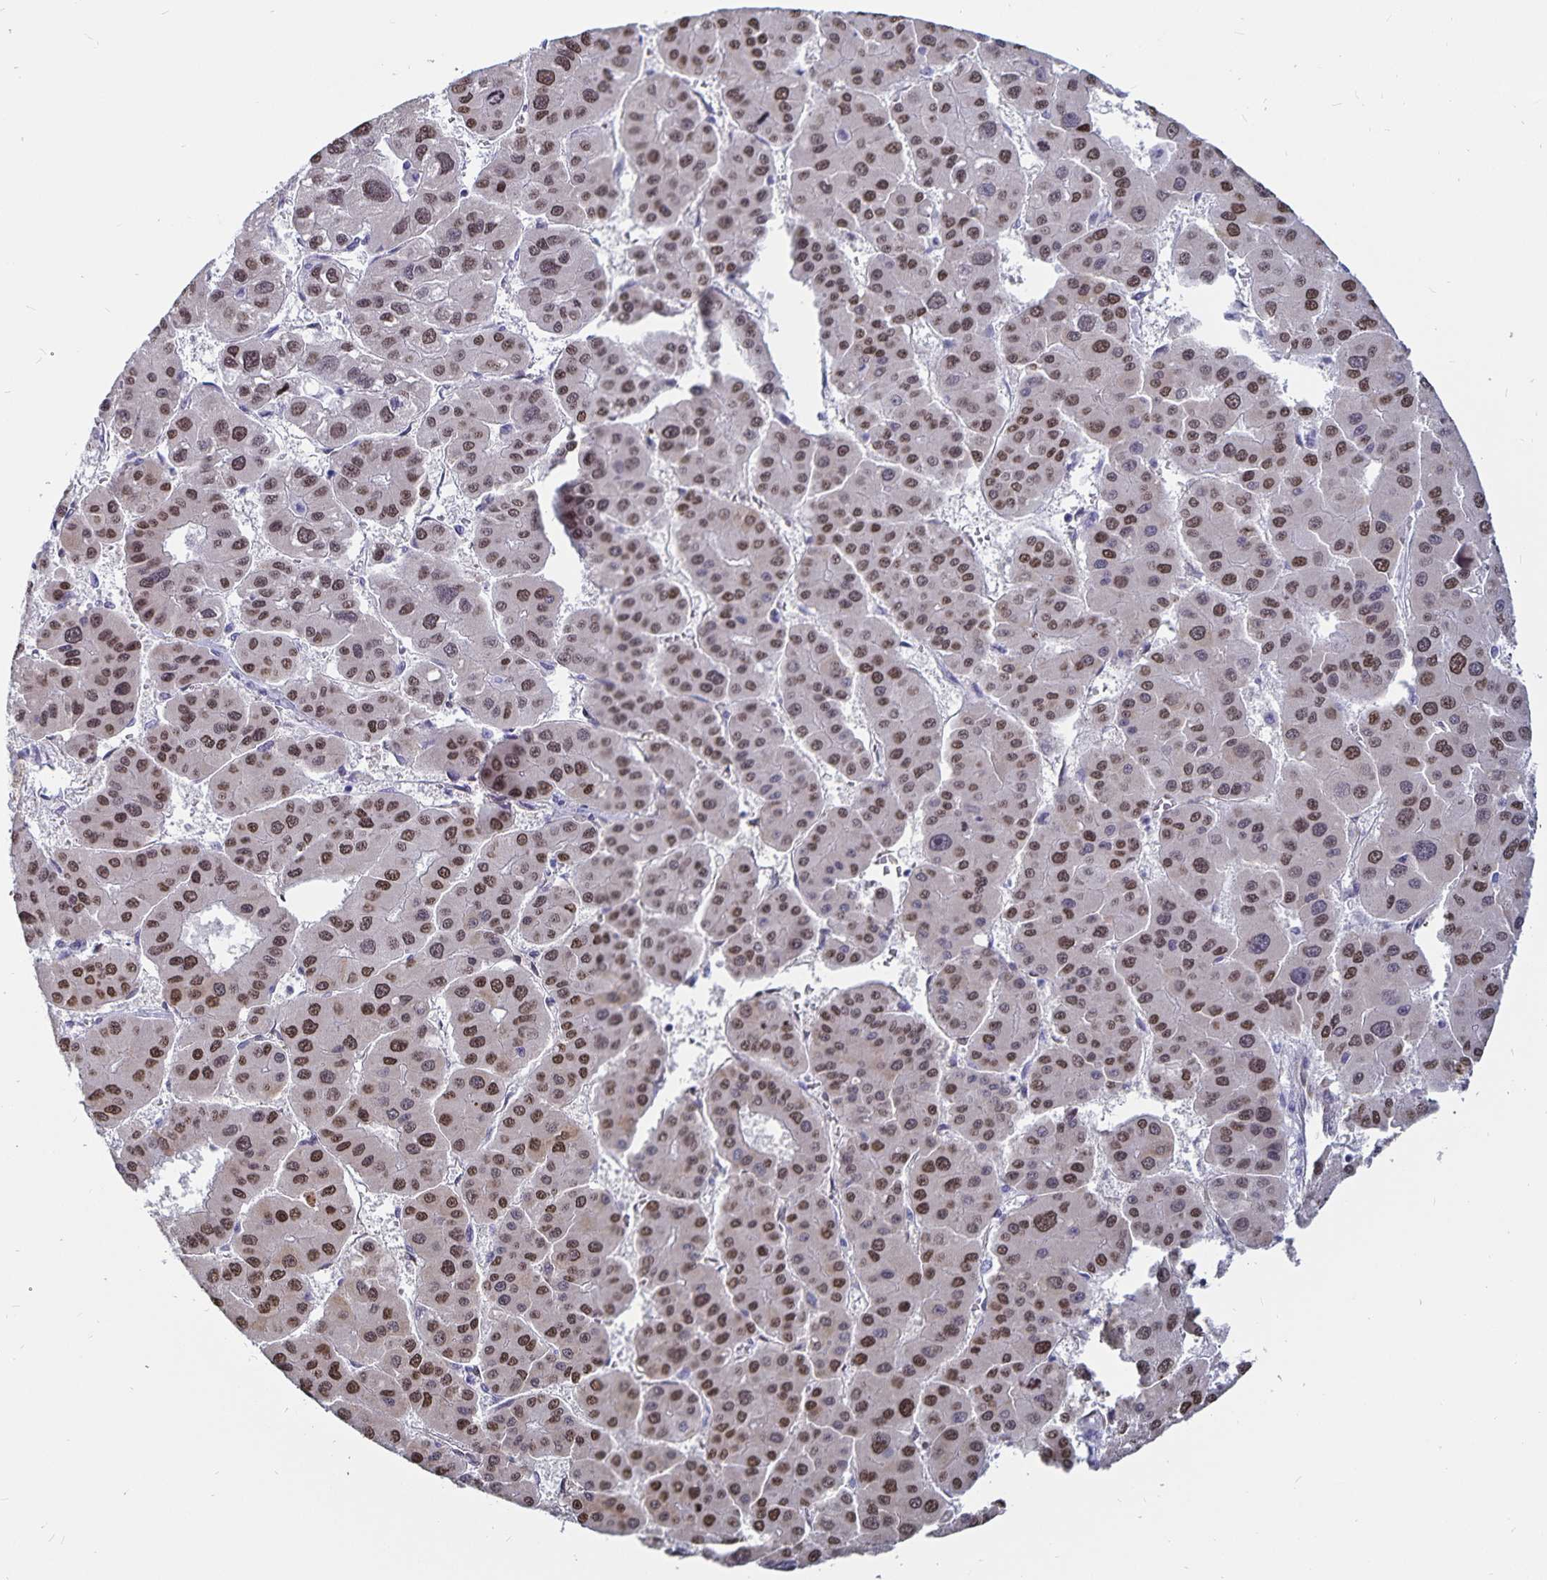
{"staining": {"intensity": "moderate", "quantity": ">75%", "location": "nuclear"}, "tissue": "liver cancer", "cell_type": "Tumor cells", "image_type": "cancer", "snomed": [{"axis": "morphology", "description": "Carcinoma, Hepatocellular, NOS"}, {"axis": "topography", "description": "Liver"}], "caption": "Tumor cells reveal medium levels of moderate nuclear expression in about >75% of cells in human hepatocellular carcinoma (liver).", "gene": "HMGB3", "patient": {"sex": "male", "age": 73}}